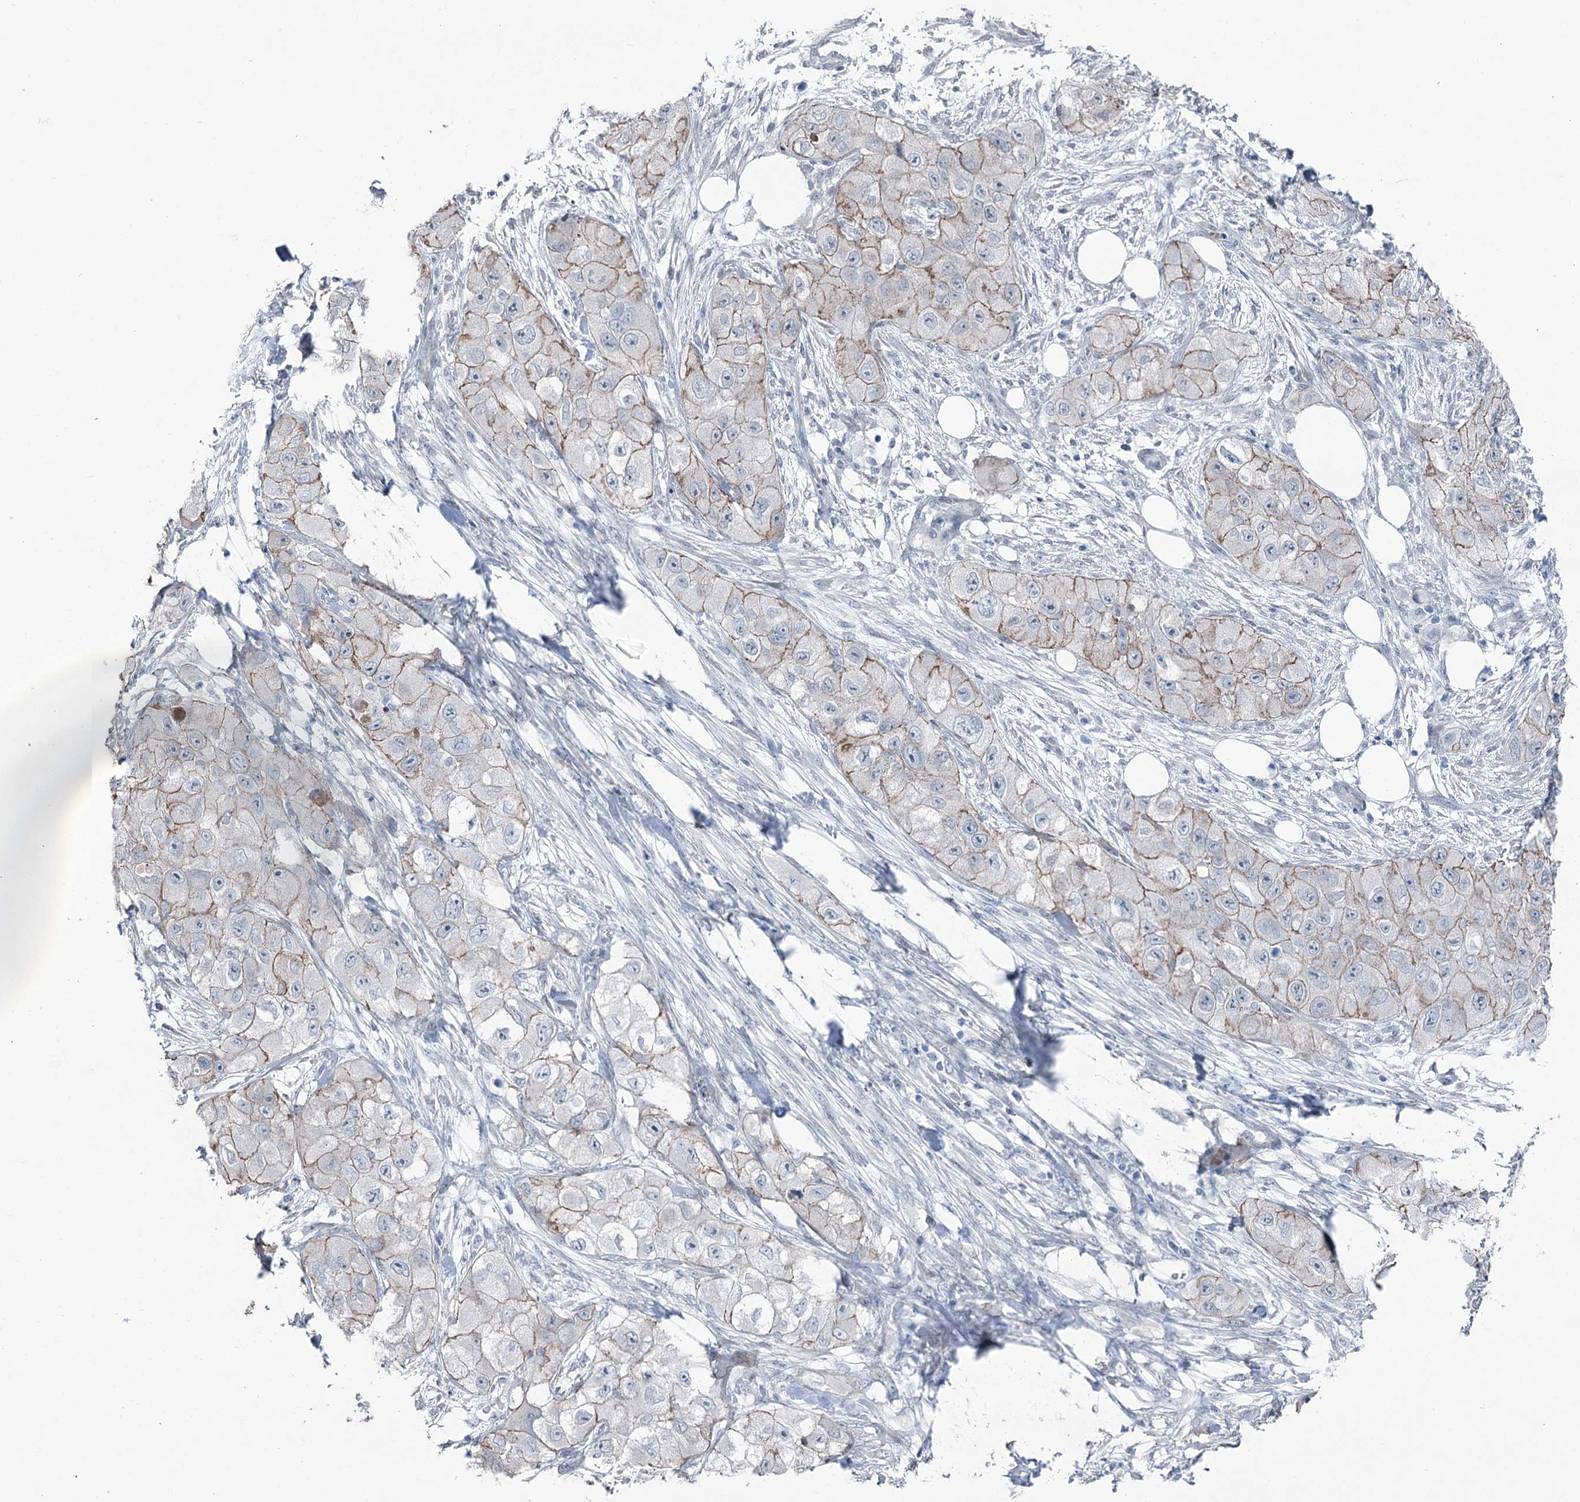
{"staining": {"intensity": "moderate", "quantity": ">75%", "location": "cytoplasmic/membranous"}, "tissue": "skin cancer", "cell_type": "Tumor cells", "image_type": "cancer", "snomed": [{"axis": "morphology", "description": "Squamous cell carcinoma, NOS"}, {"axis": "topography", "description": "Skin"}, {"axis": "topography", "description": "Subcutis"}], "caption": "Tumor cells show medium levels of moderate cytoplasmic/membranous expression in about >75% of cells in human skin cancer (squamous cell carcinoma).", "gene": "FAM120B", "patient": {"sex": "male", "age": 73}}